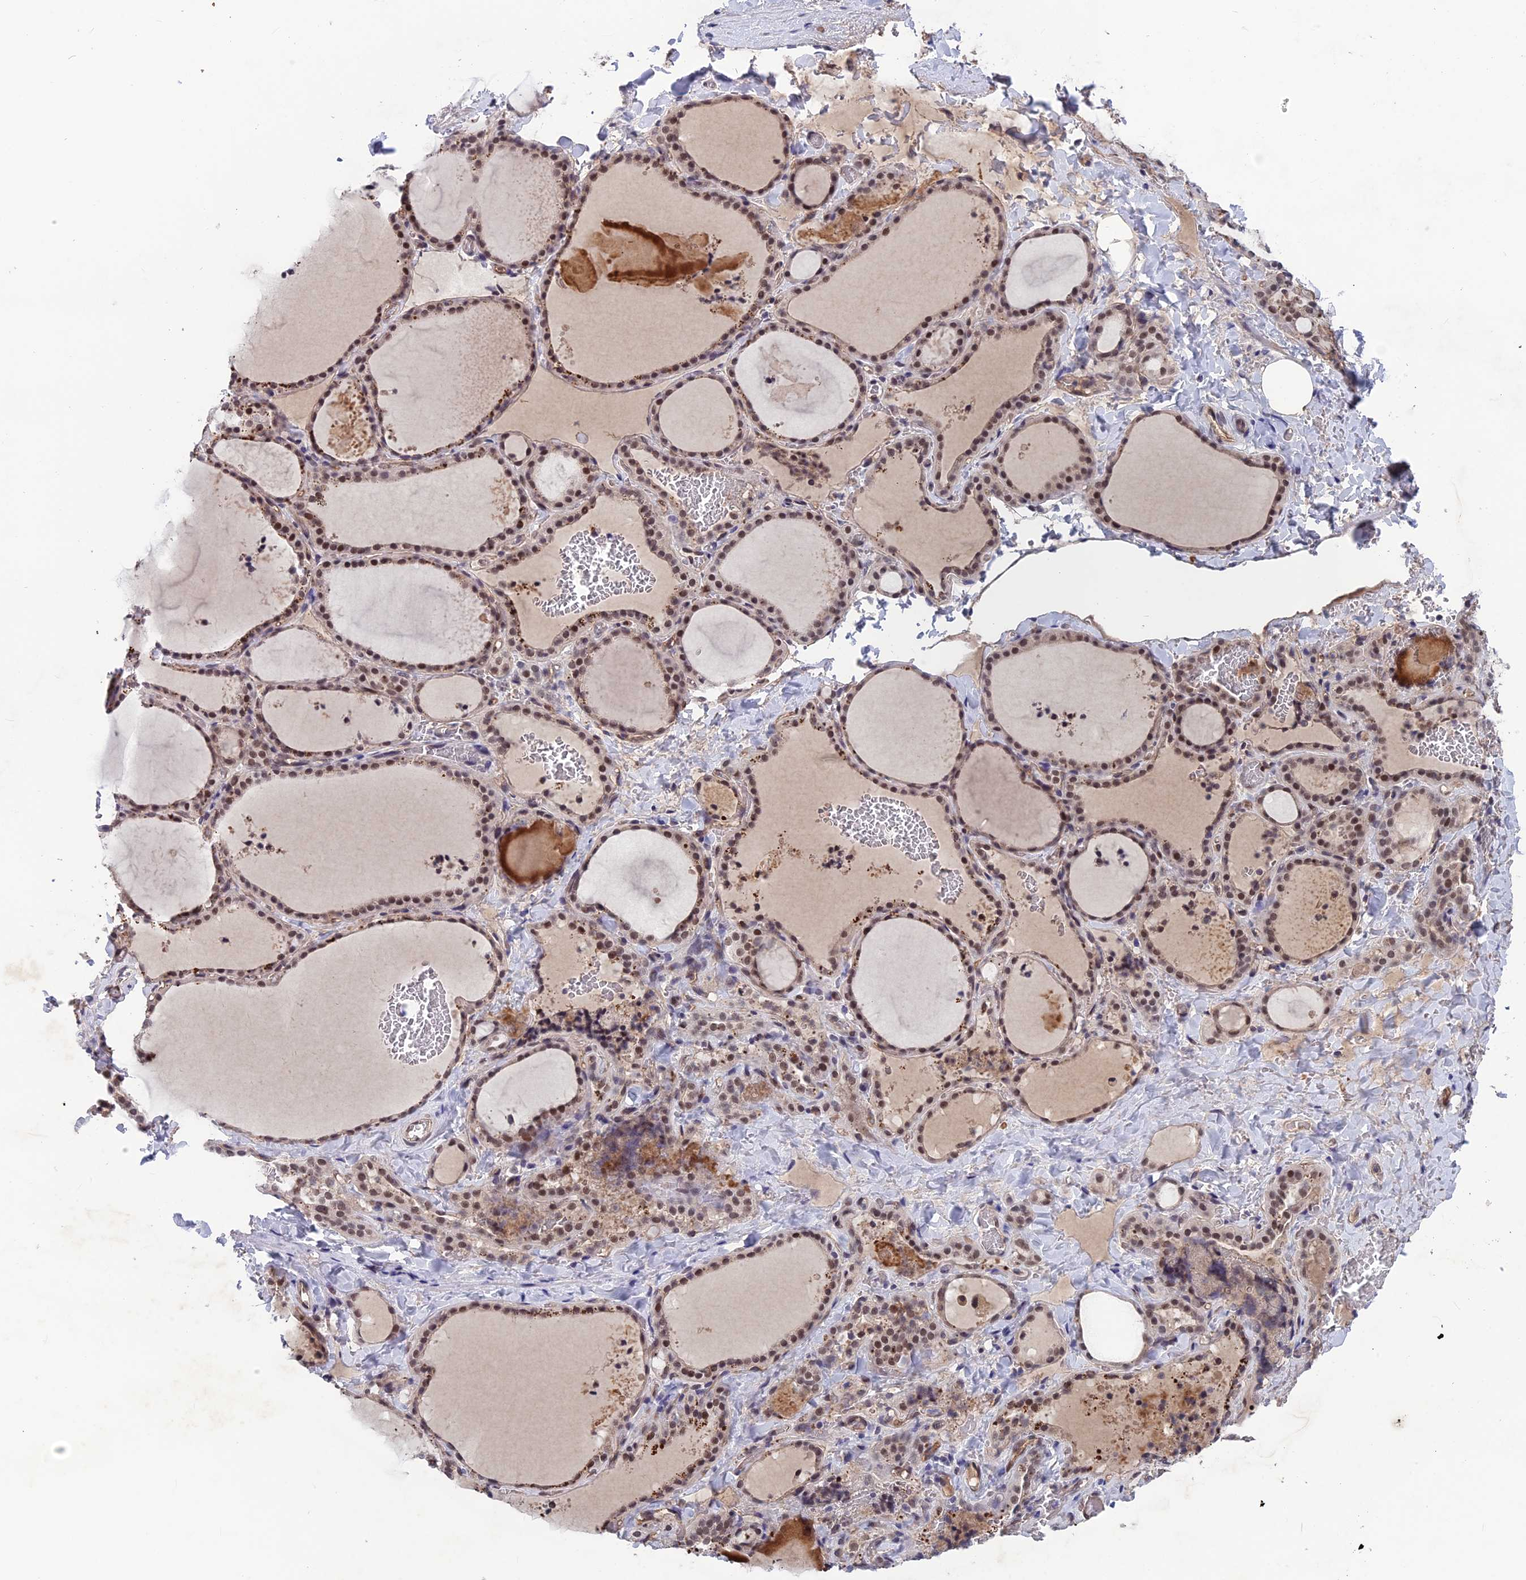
{"staining": {"intensity": "moderate", "quantity": ">75%", "location": "cytoplasmic/membranous,nuclear"}, "tissue": "thyroid gland", "cell_type": "Glandular cells", "image_type": "normal", "snomed": [{"axis": "morphology", "description": "Normal tissue, NOS"}, {"axis": "topography", "description": "Thyroid gland"}], "caption": "Immunohistochemical staining of benign human thyroid gland displays >75% levels of moderate cytoplasmic/membranous,nuclear protein expression in approximately >75% of glandular cells.", "gene": "FKBPL", "patient": {"sex": "female", "age": 22}}